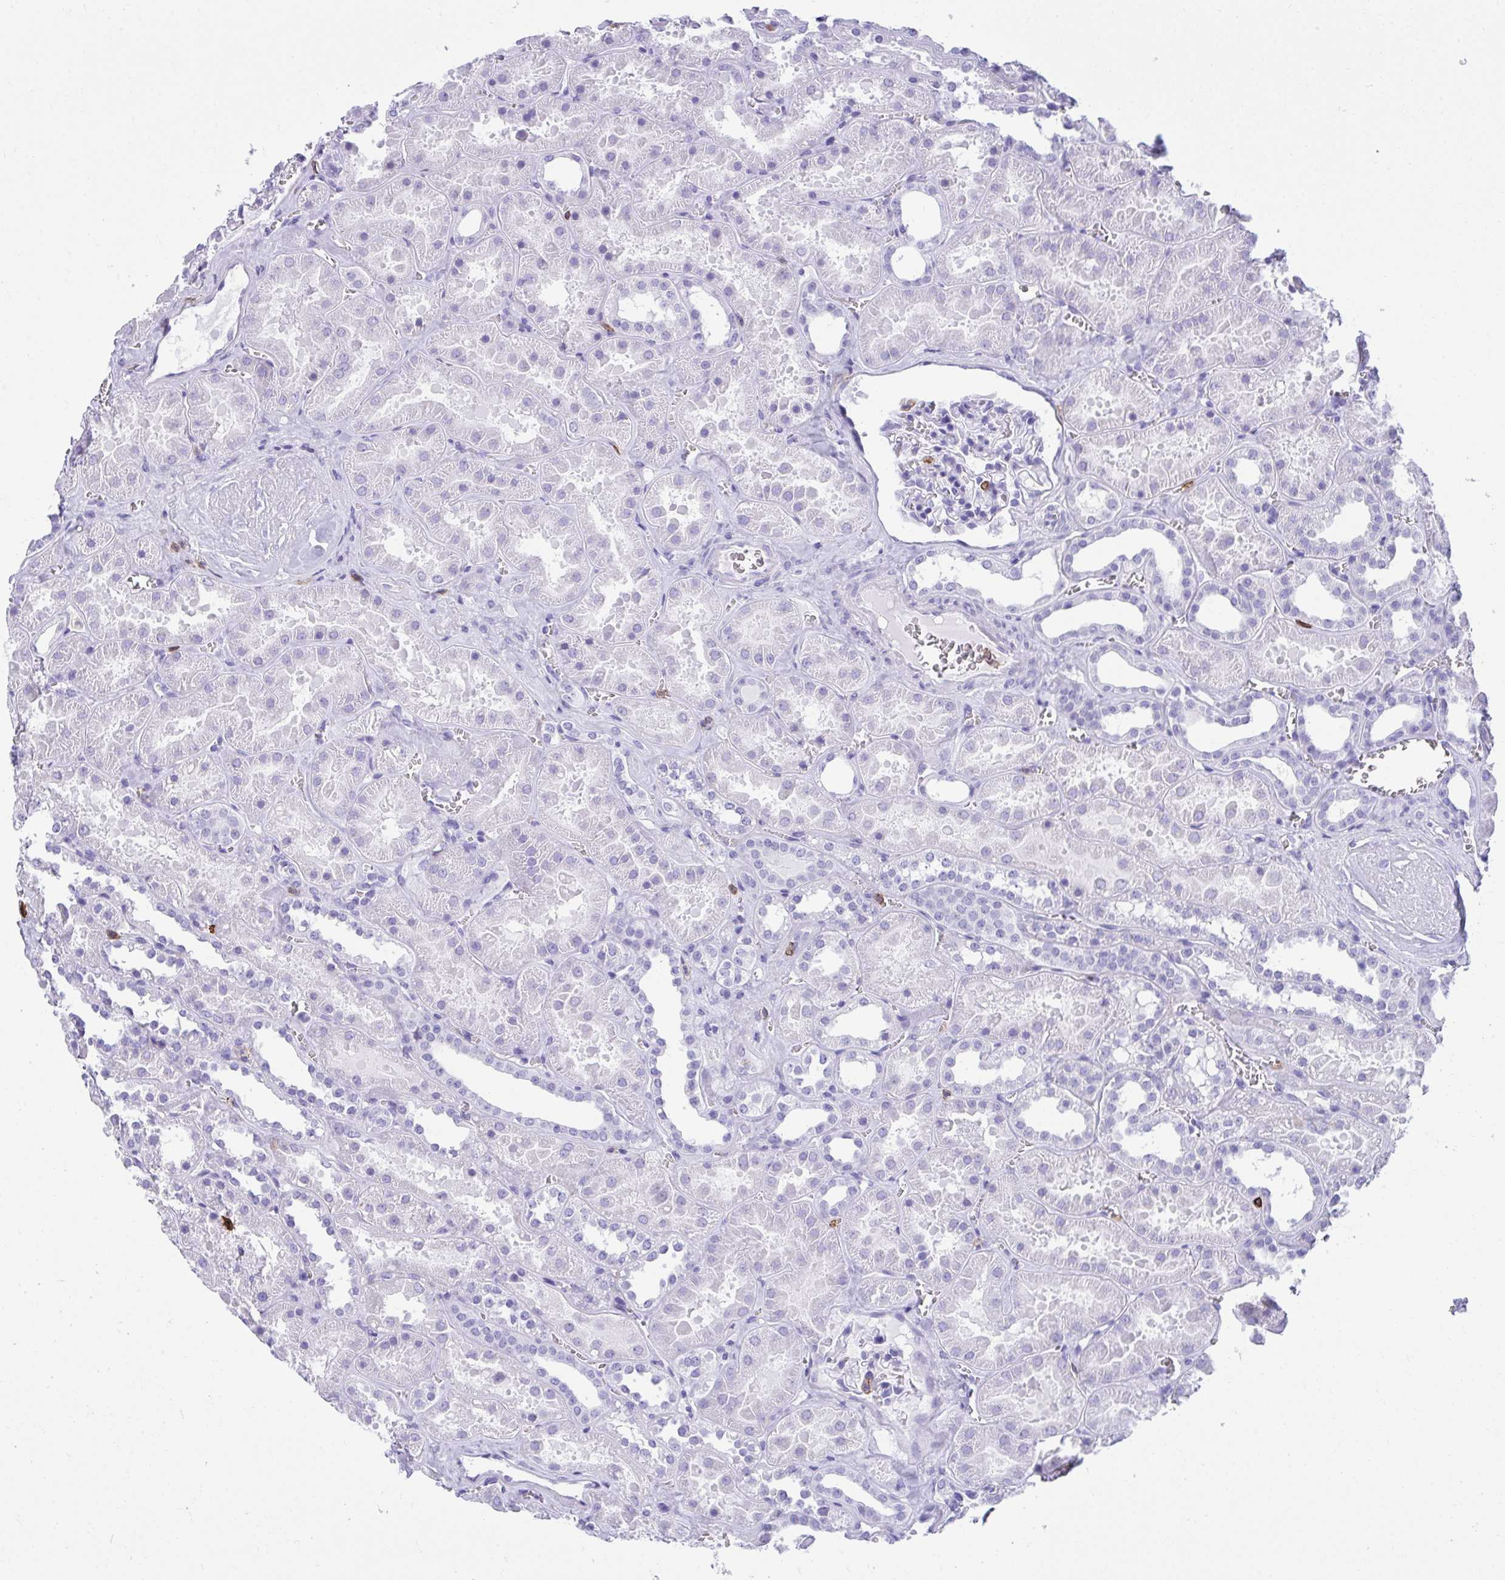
{"staining": {"intensity": "negative", "quantity": "none", "location": "none"}, "tissue": "kidney", "cell_type": "Cells in glomeruli", "image_type": "normal", "snomed": [{"axis": "morphology", "description": "Normal tissue, NOS"}, {"axis": "topography", "description": "Kidney"}], "caption": "This is a image of immunohistochemistry (IHC) staining of normal kidney, which shows no staining in cells in glomeruli.", "gene": "SPN", "patient": {"sex": "female", "age": 41}}